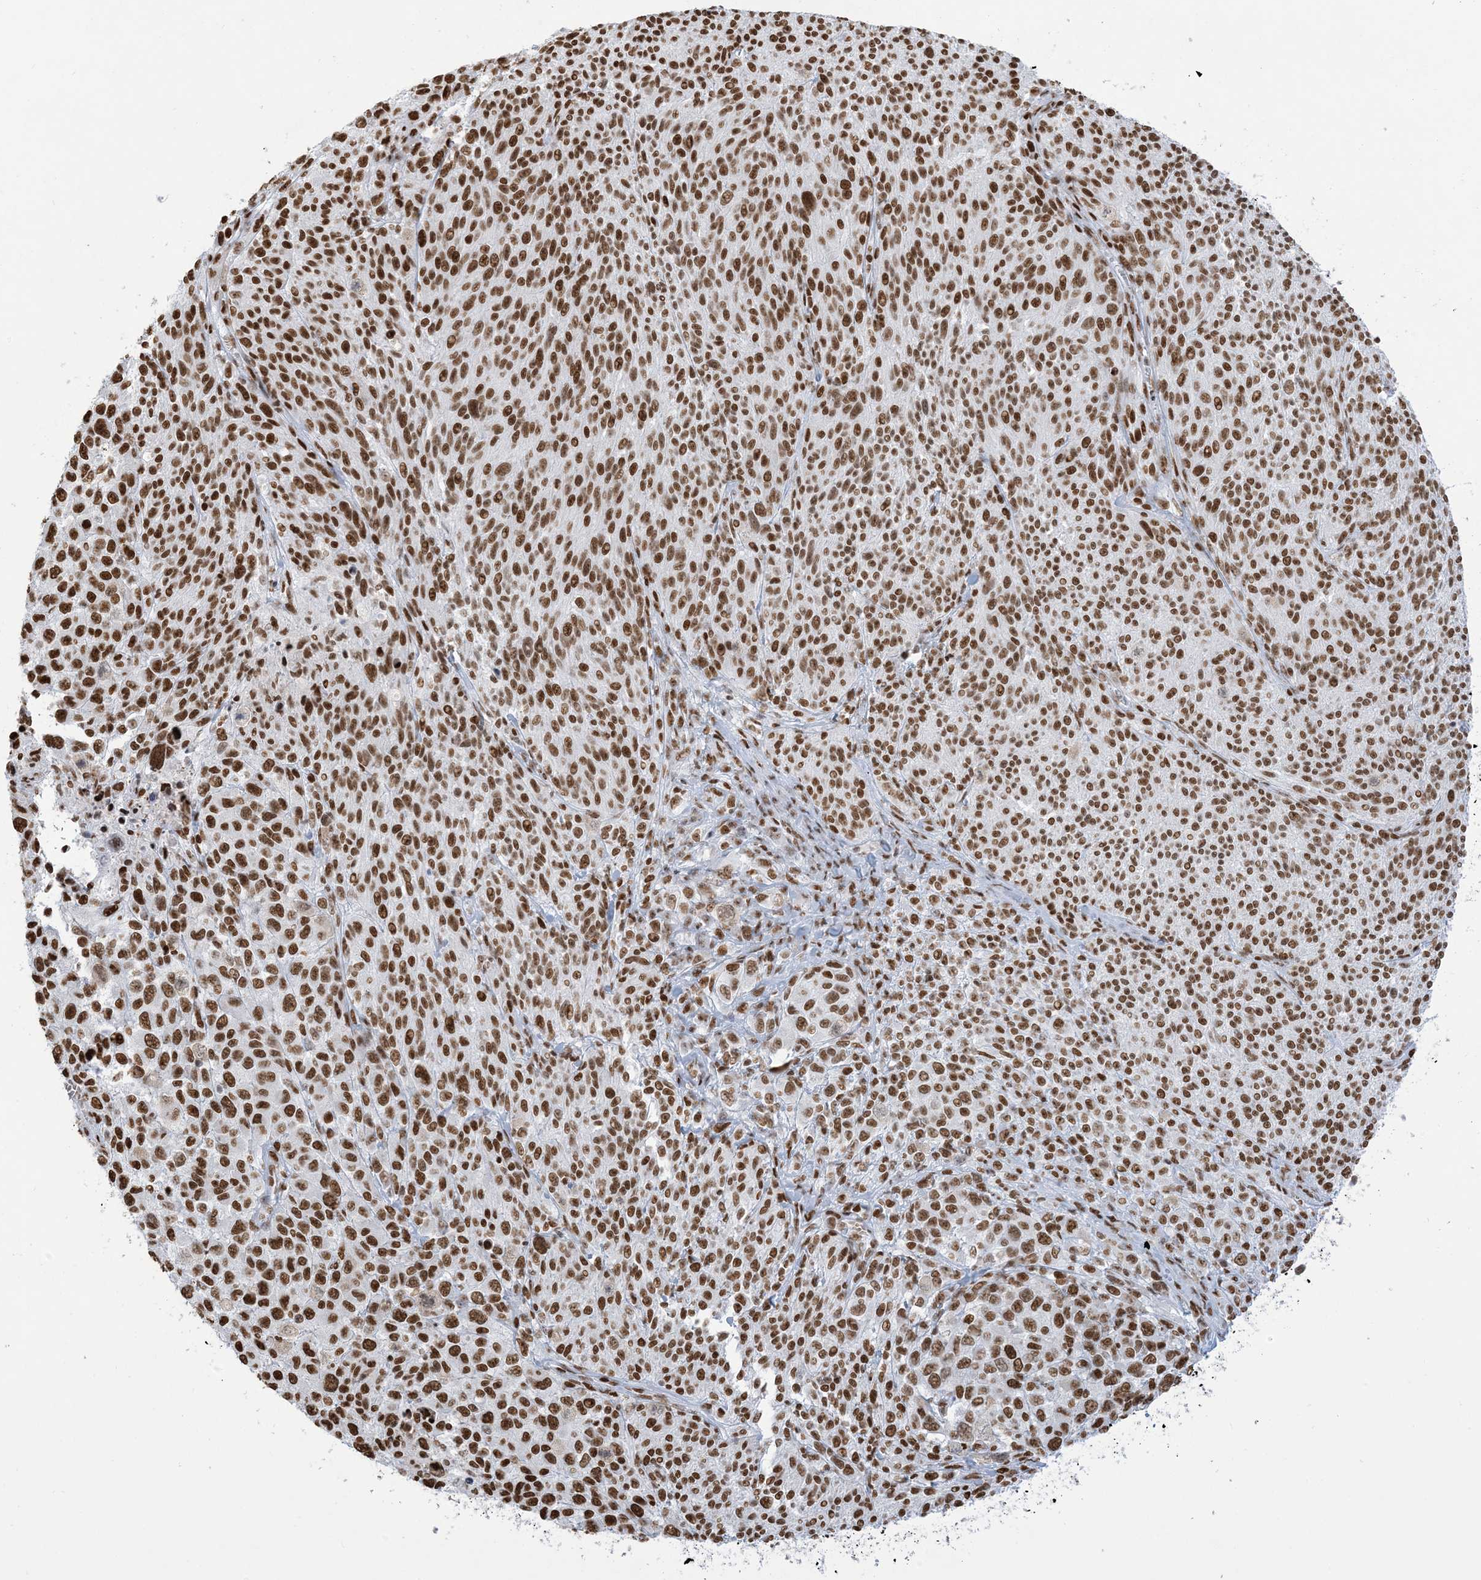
{"staining": {"intensity": "strong", "quantity": ">75%", "location": "nuclear"}, "tissue": "melanoma", "cell_type": "Tumor cells", "image_type": "cancer", "snomed": [{"axis": "morphology", "description": "Malignant melanoma, NOS"}, {"axis": "topography", "description": "Skin of trunk"}], "caption": "Tumor cells display high levels of strong nuclear expression in approximately >75% of cells in human melanoma. The staining was performed using DAB (3,3'-diaminobenzidine), with brown indicating positive protein expression. Nuclei are stained blue with hematoxylin.", "gene": "STAG1", "patient": {"sex": "male", "age": 71}}